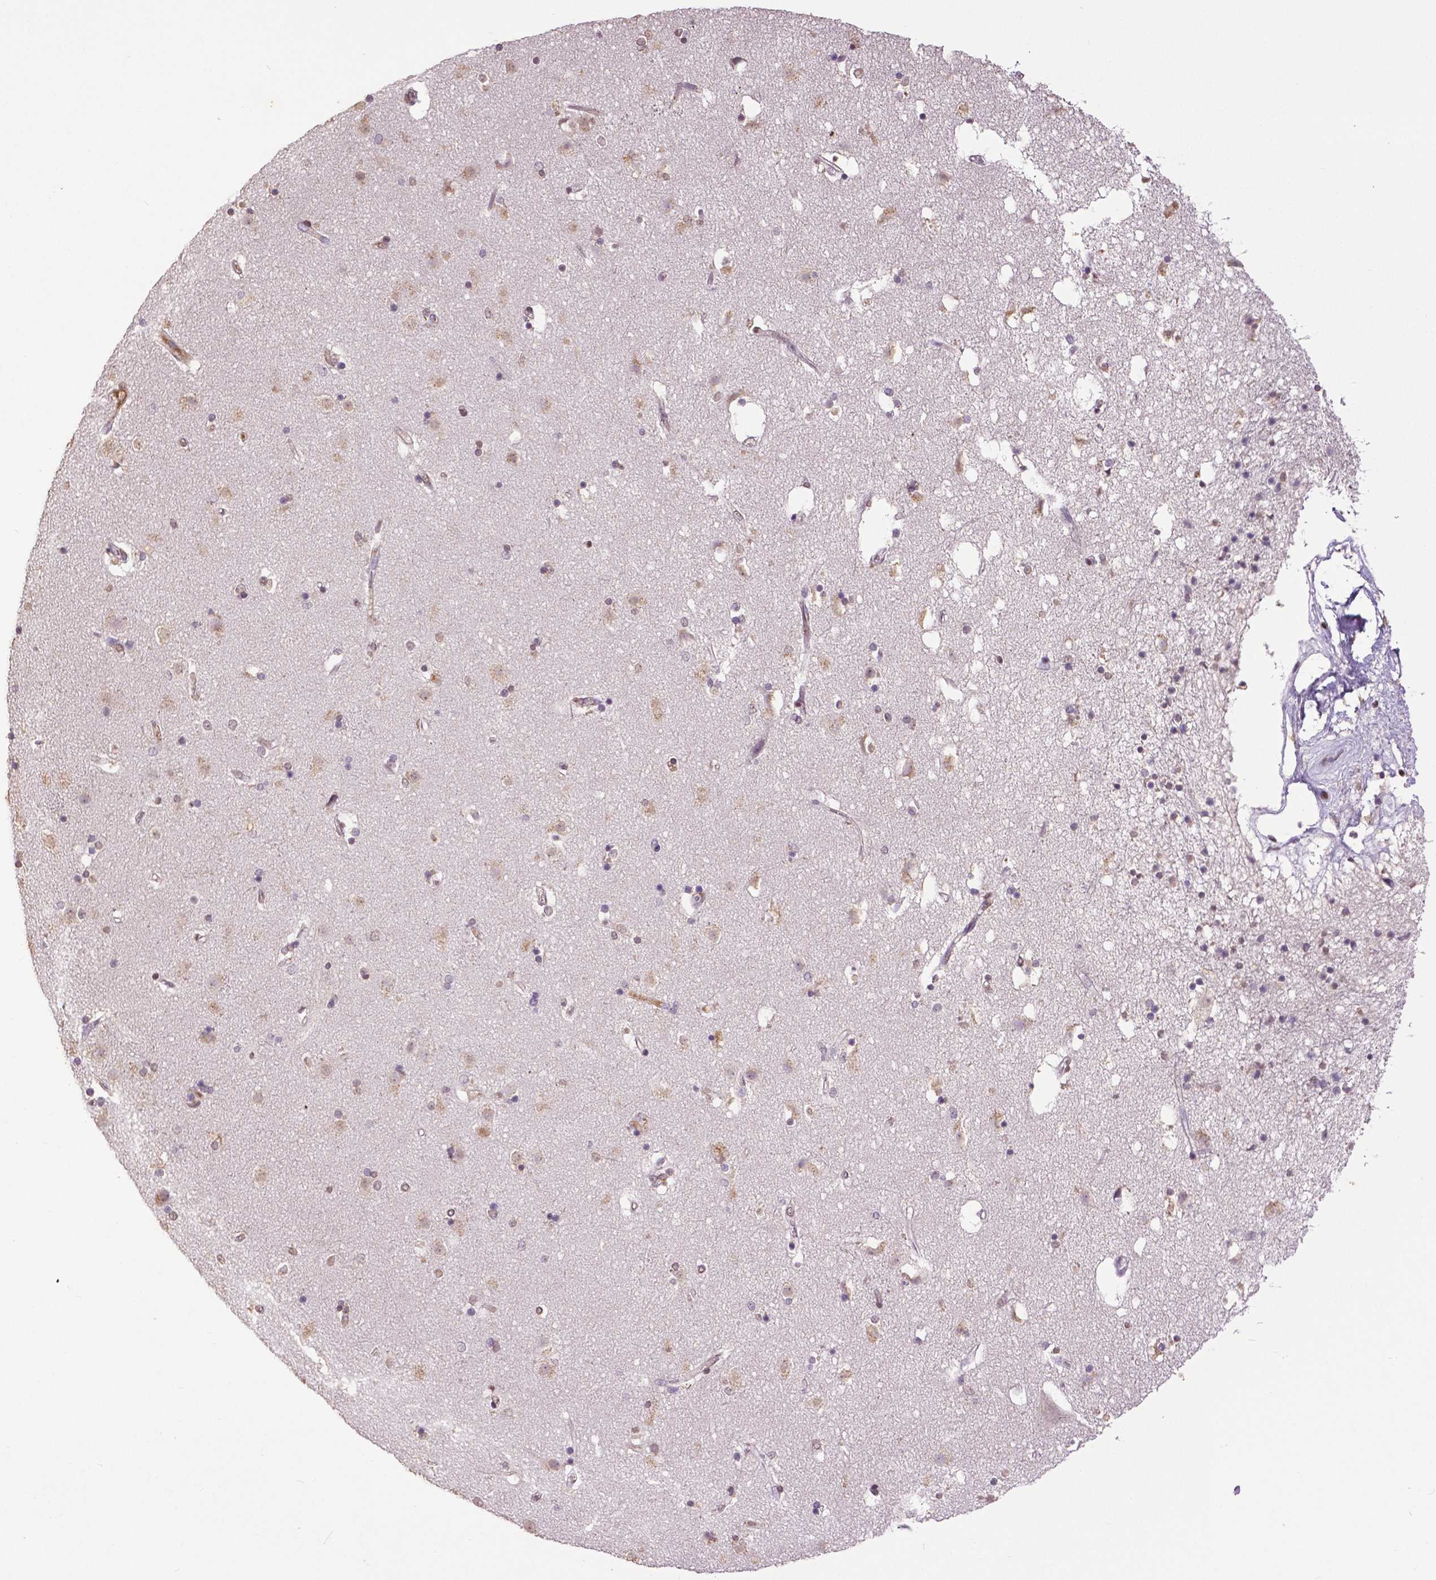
{"staining": {"intensity": "negative", "quantity": "none", "location": "none"}, "tissue": "caudate", "cell_type": "Glial cells", "image_type": "normal", "snomed": [{"axis": "morphology", "description": "Normal tissue, NOS"}, {"axis": "topography", "description": "Lateral ventricle wall"}], "caption": "Immunohistochemistry micrograph of benign caudate: human caudate stained with DAB (3,3'-diaminobenzidine) exhibits no significant protein expression in glial cells.", "gene": "RUNX3", "patient": {"sex": "female", "age": 71}}